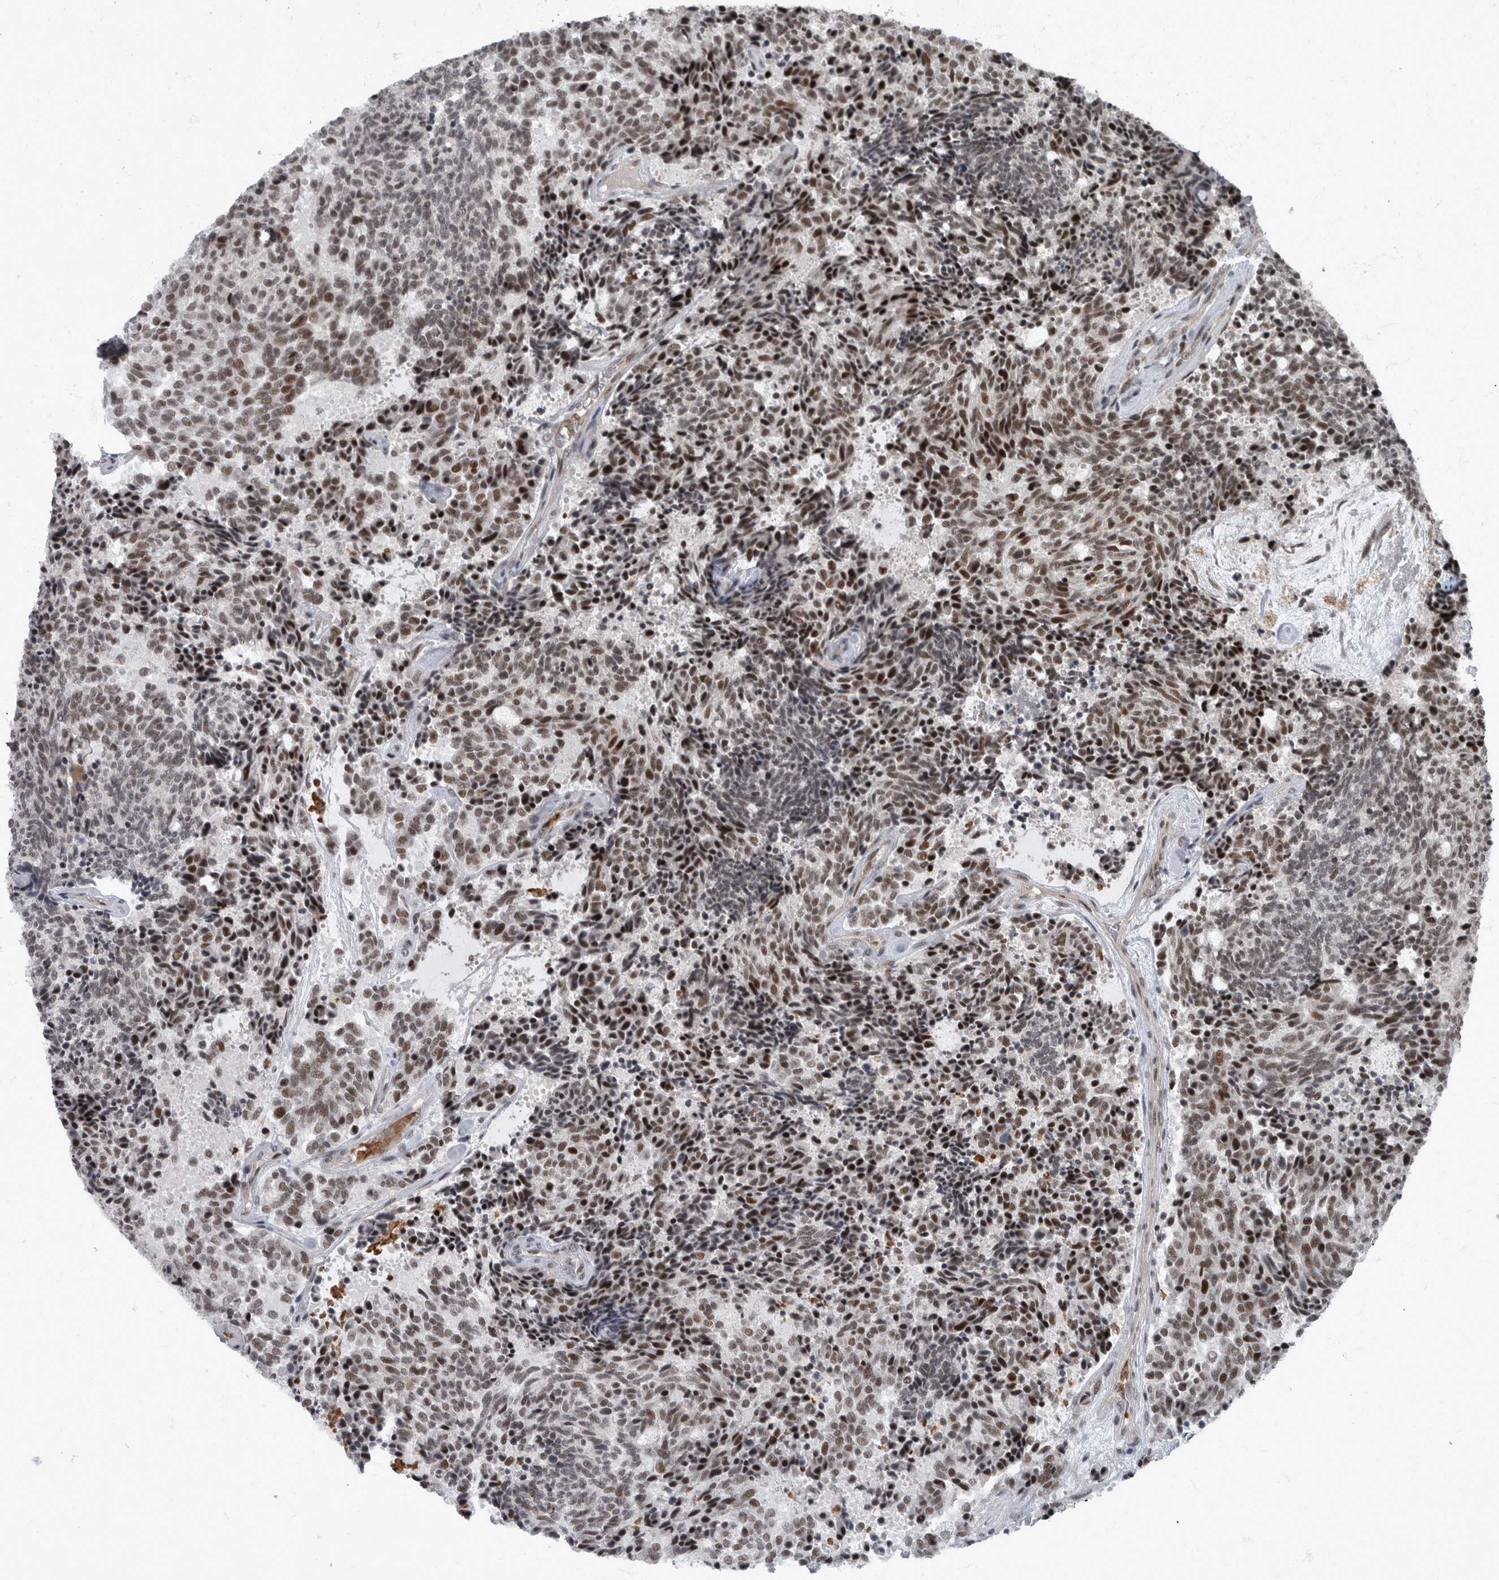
{"staining": {"intensity": "strong", "quantity": ">75%", "location": "nuclear"}, "tissue": "carcinoid", "cell_type": "Tumor cells", "image_type": "cancer", "snomed": [{"axis": "morphology", "description": "Carcinoid, malignant, NOS"}, {"axis": "topography", "description": "Pancreas"}], "caption": "A histopathology image showing strong nuclear expression in about >75% of tumor cells in carcinoid (malignant), as visualized by brown immunohistochemical staining.", "gene": "WDR33", "patient": {"sex": "female", "age": 54}}